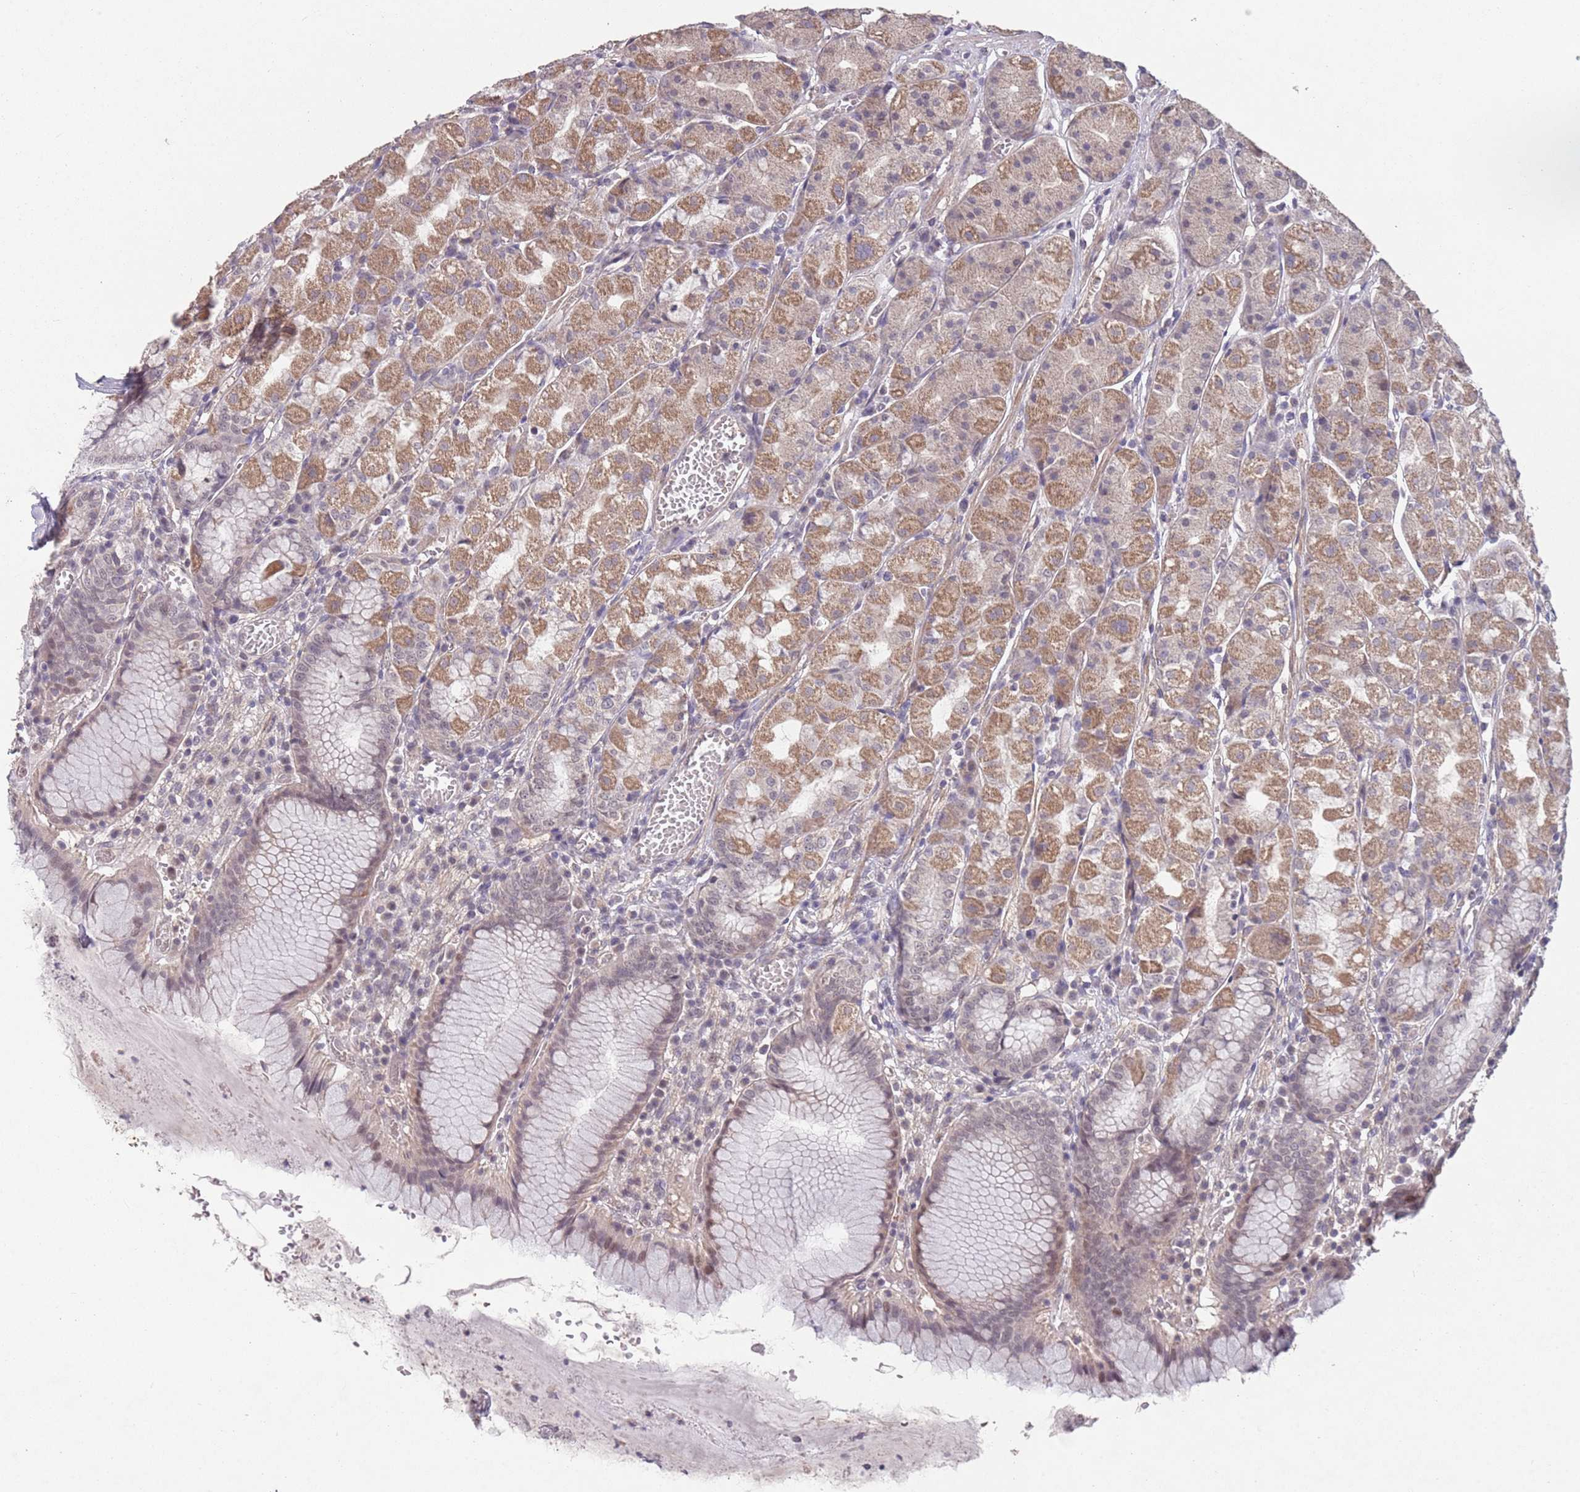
{"staining": {"intensity": "moderate", "quantity": "25%-75%", "location": "cytoplasmic/membranous"}, "tissue": "stomach", "cell_type": "Glandular cells", "image_type": "normal", "snomed": [{"axis": "morphology", "description": "Normal tissue, NOS"}, {"axis": "topography", "description": "Stomach"}], "caption": "Moderate cytoplasmic/membranous positivity is identified in approximately 25%-75% of glandular cells in benign stomach.", "gene": "MEI1", "patient": {"sex": "male", "age": 55}}